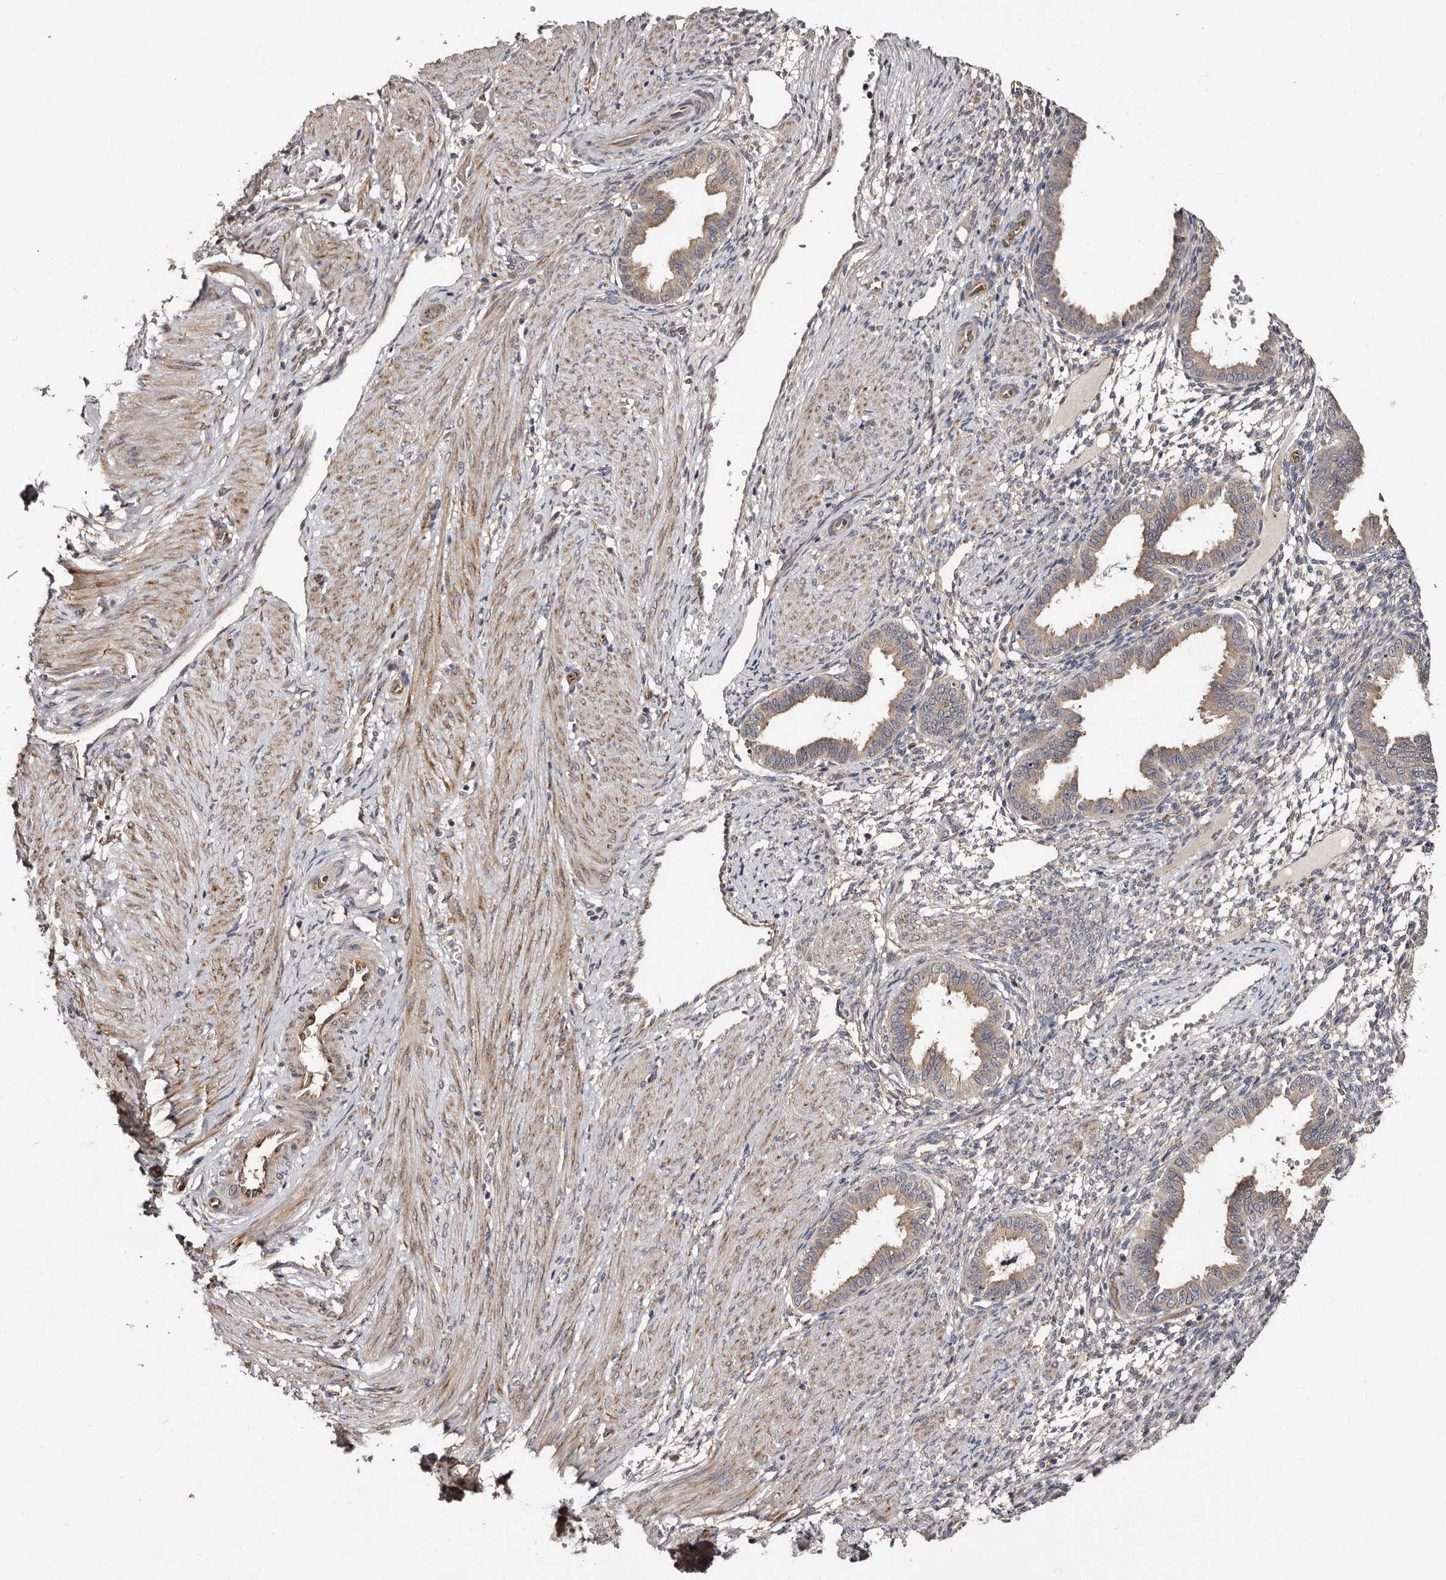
{"staining": {"intensity": "weak", "quantity": "25%-75%", "location": "cytoplasmic/membranous"}, "tissue": "endometrium", "cell_type": "Cells in endometrial stroma", "image_type": "normal", "snomed": [{"axis": "morphology", "description": "Normal tissue, NOS"}, {"axis": "topography", "description": "Endometrium"}], "caption": "Immunohistochemical staining of normal human endometrium reveals low levels of weak cytoplasmic/membranous positivity in approximately 25%-75% of cells in endometrial stroma. Using DAB (3,3'-diaminobenzidine) (brown) and hematoxylin (blue) stains, captured at high magnification using brightfield microscopy.", "gene": "TBC1D22B", "patient": {"sex": "female", "age": 33}}